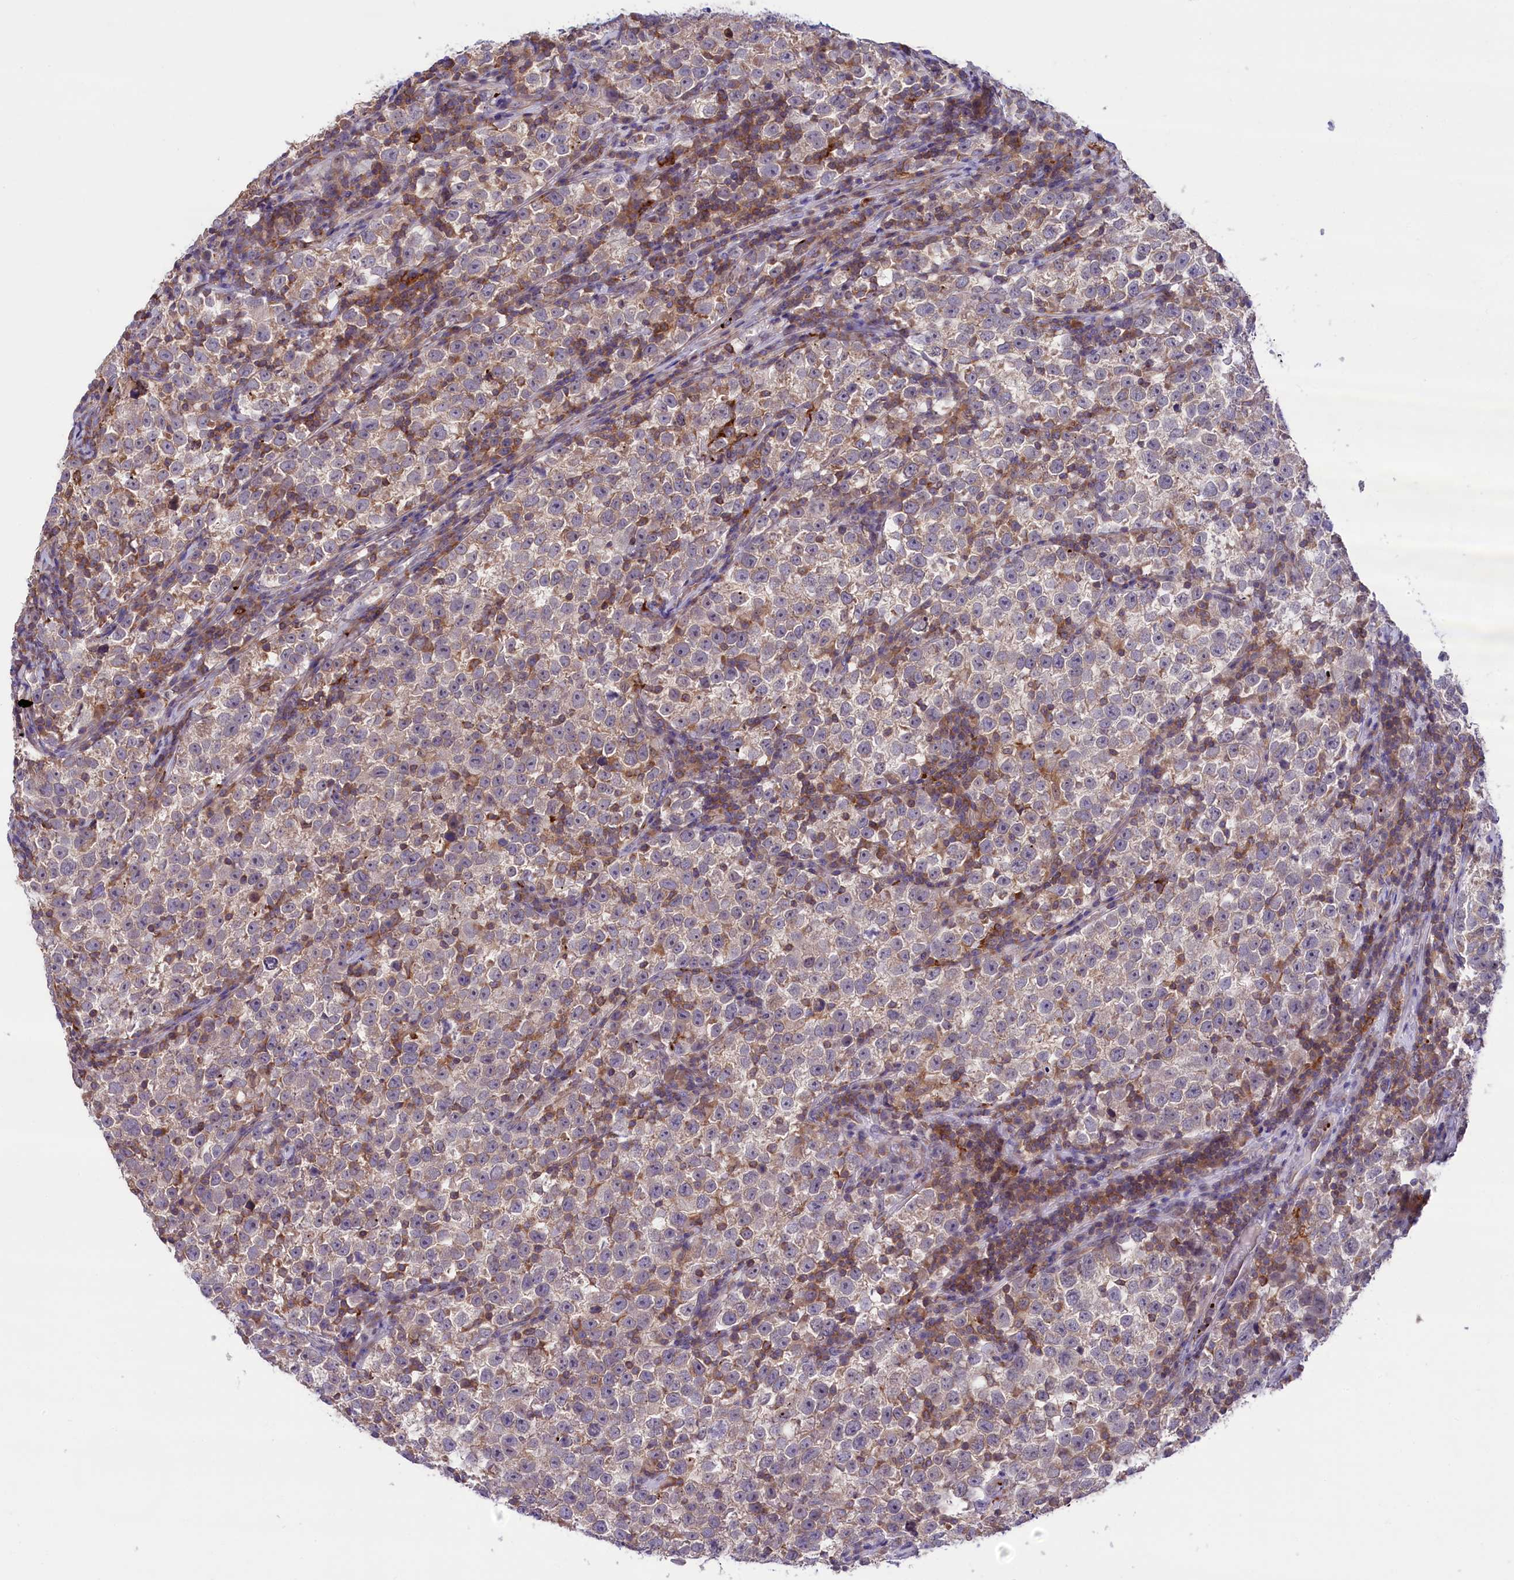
{"staining": {"intensity": "weak", "quantity": ">75%", "location": "cytoplasmic/membranous"}, "tissue": "testis cancer", "cell_type": "Tumor cells", "image_type": "cancer", "snomed": [{"axis": "morphology", "description": "Normal tissue, NOS"}, {"axis": "morphology", "description": "Seminoma, NOS"}, {"axis": "topography", "description": "Testis"}], "caption": "Immunohistochemical staining of human testis cancer shows low levels of weak cytoplasmic/membranous staining in about >75% of tumor cells. The protein of interest is stained brown, and the nuclei are stained in blue (DAB IHC with brightfield microscopy, high magnification).", "gene": "HEATR3", "patient": {"sex": "male", "age": 43}}